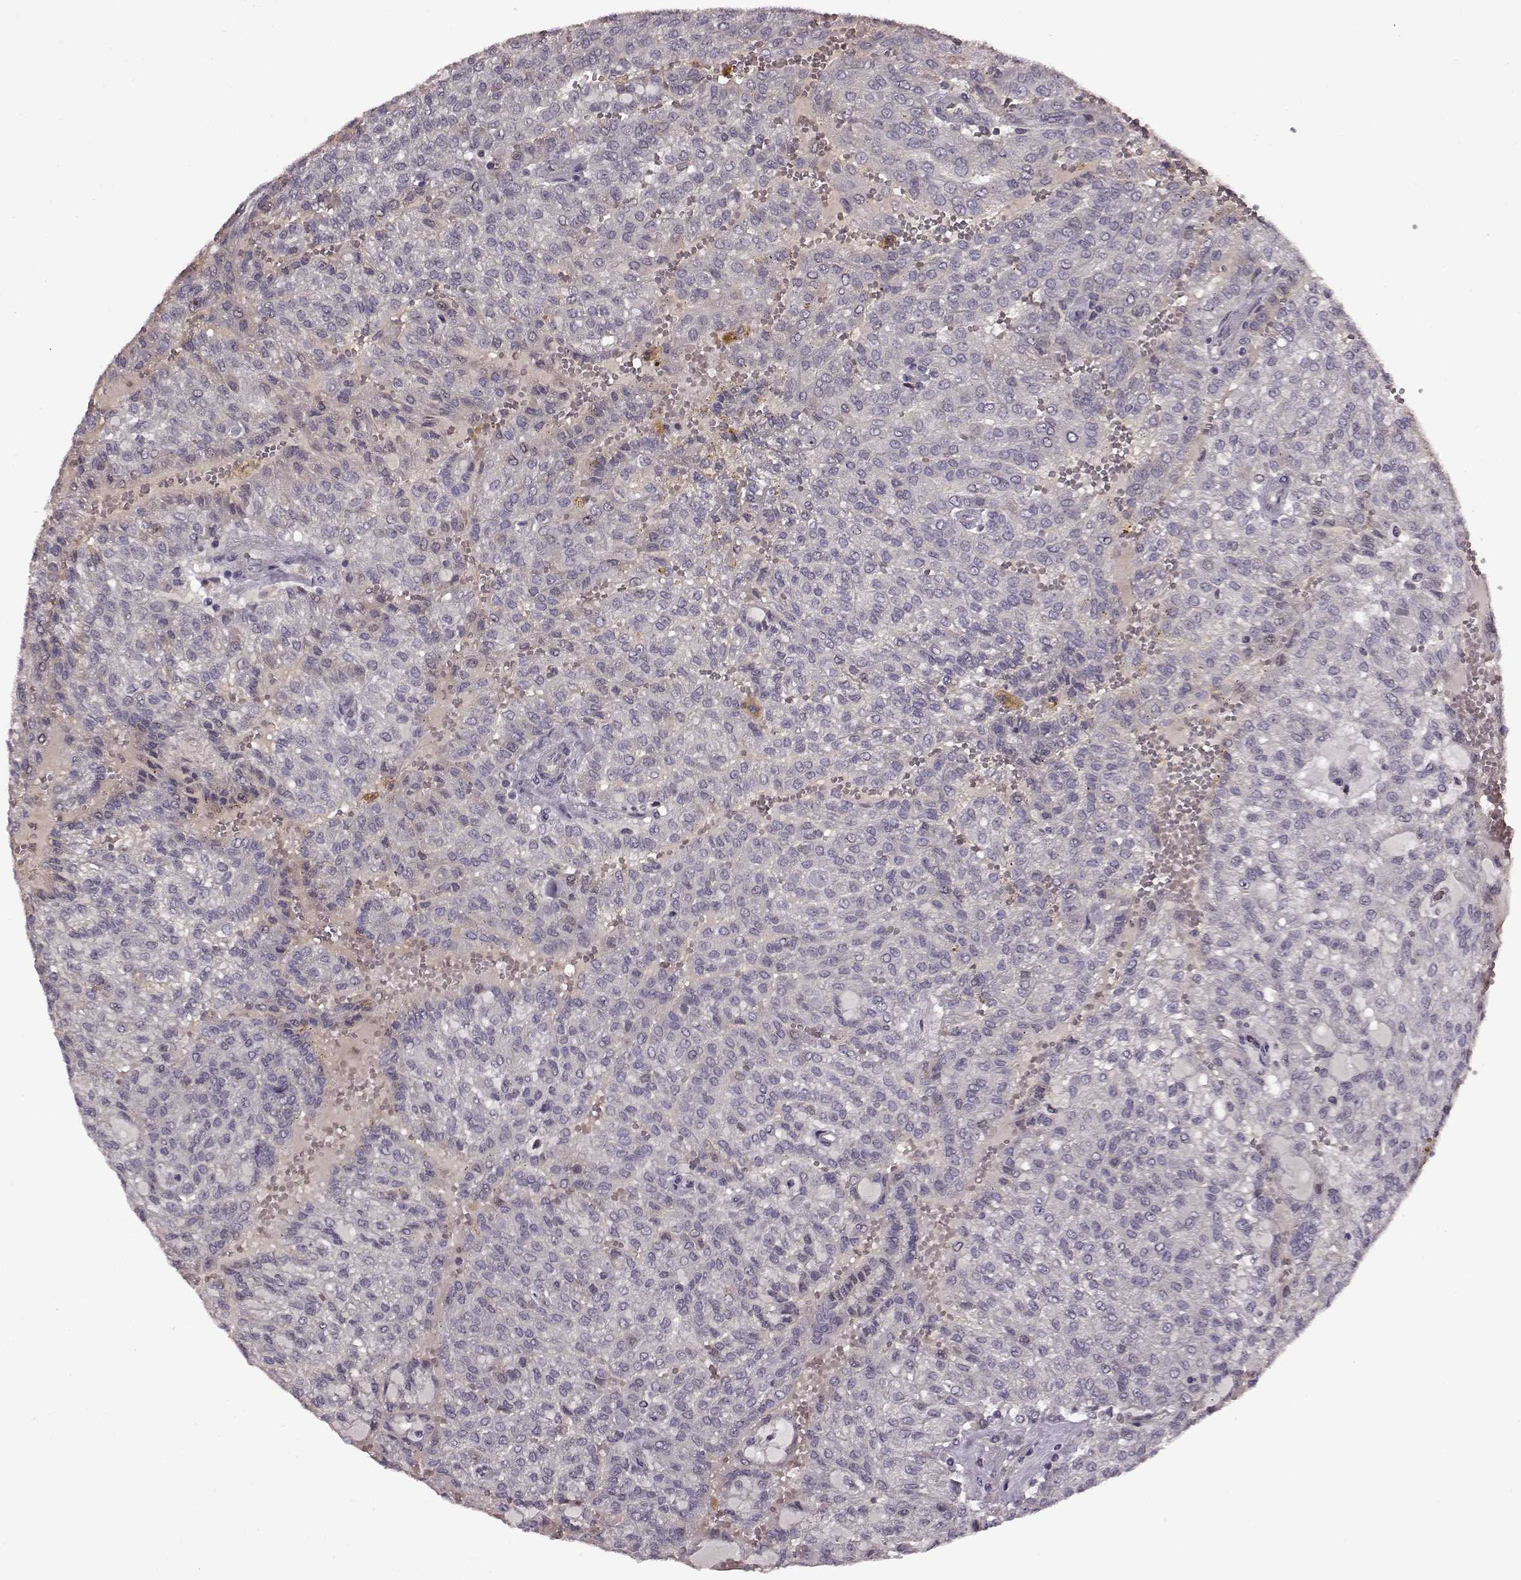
{"staining": {"intensity": "negative", "quantity": "none", "location": "none"}, "tissue": "renal cancer", "cell_type": "Tumor cells", "image_type": "cancer", "snomed": [{"axis": "morphology", "description": "Adenocarcinoma, NOS"}, {"axis": "topography", "description": "Kidney"}], "caption": "Tumor cells show no significant expression in renal cancer (adenocarcinoma).", "gene": "MAIP1", "patient": {"sex": "male", "age": 63}}